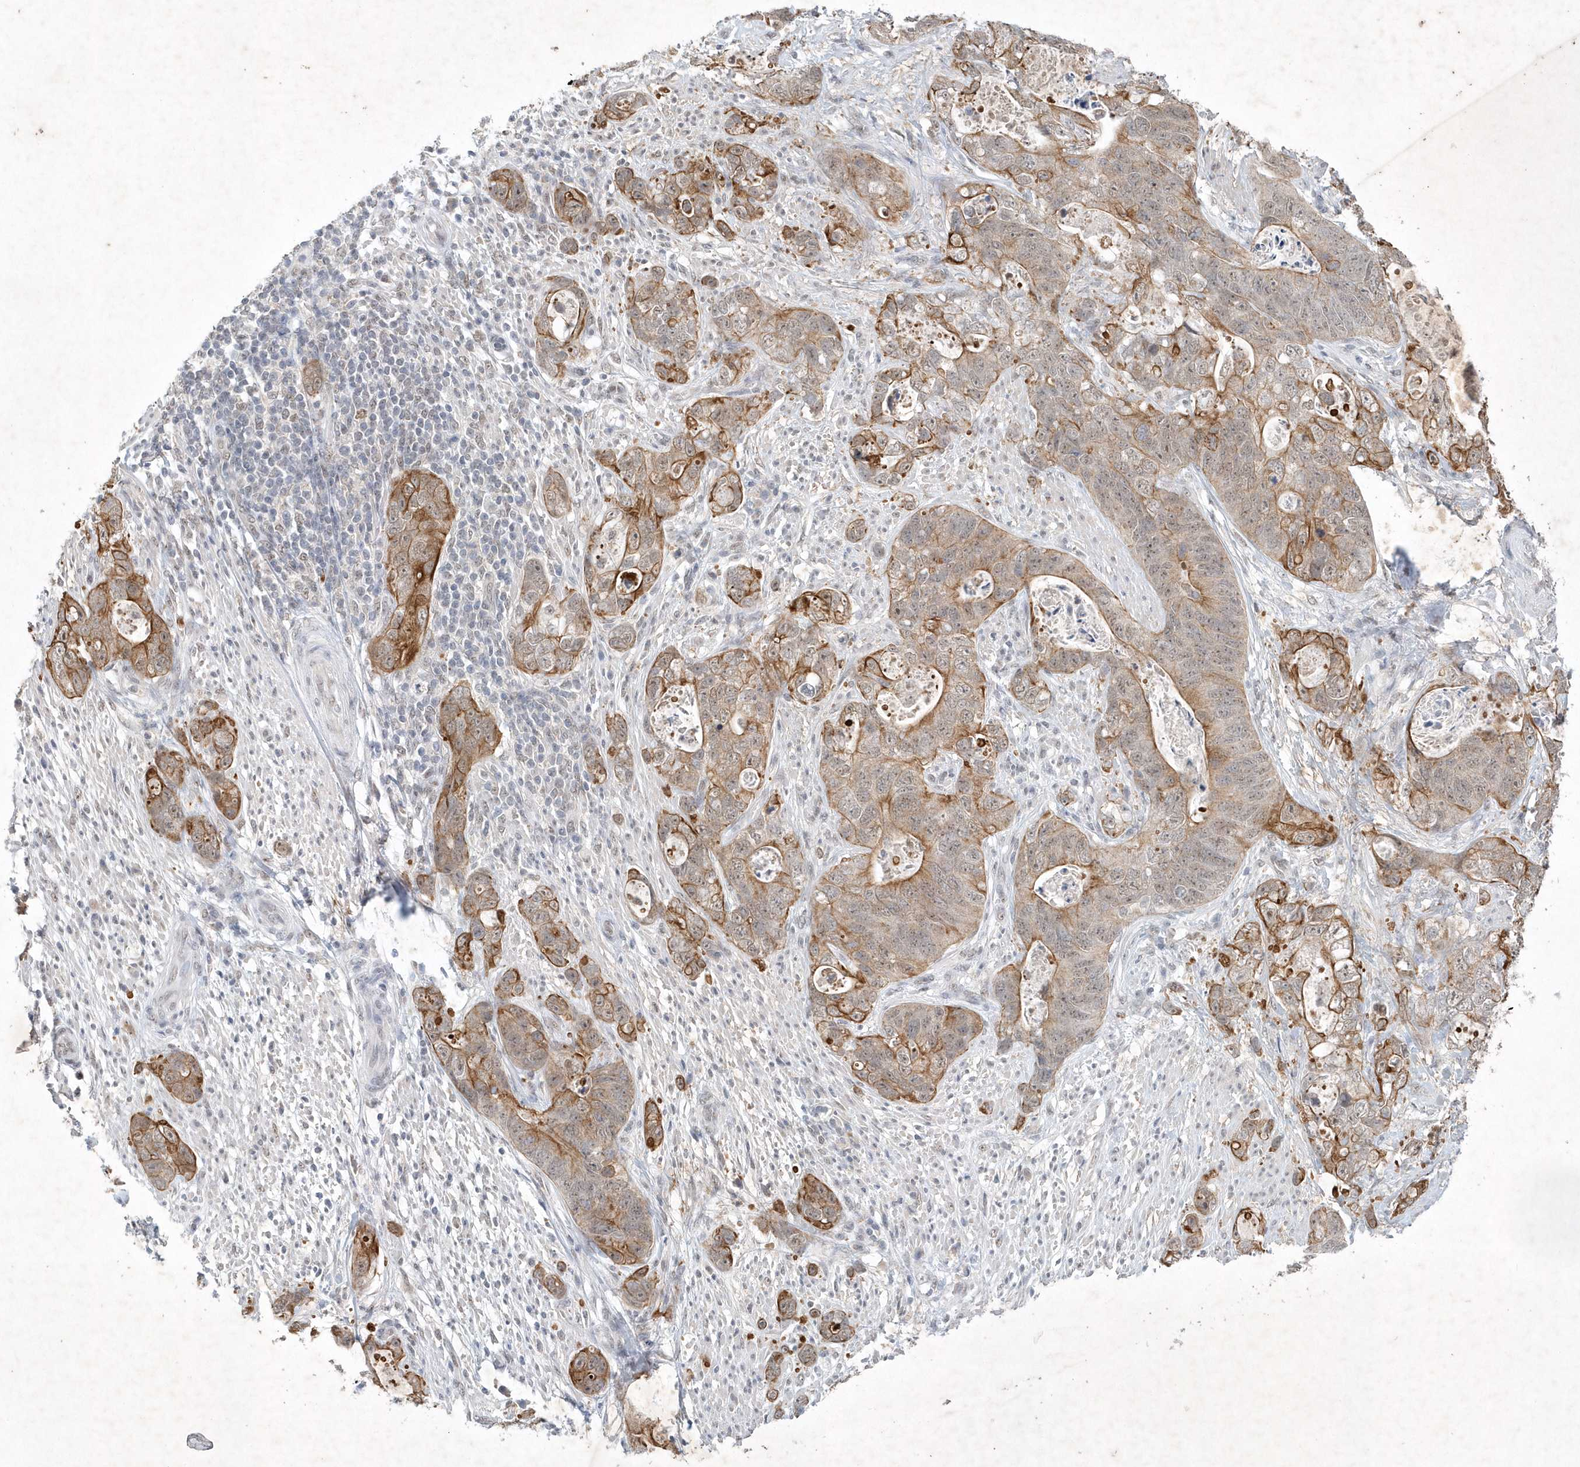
{"staining": {"intensity": "moderate", "quantity": ">75%", "location": "cytoplasmic/membranous"}, "tissue": "stomach cancer", "cell_type": "Tumor cells", "image_type": "cancer", "snomed": [{"axis": "morphology", "description": "Adenocarcinoma, NOS"}, {"axis": "topography", "description": "Stomach"}], "caption": "Stomach cancer (adenocarcinoma) was stained to show a protein in brown. There is medium levels of moderate cytoplasmic/membranous staining in approximately >75% of tumor cells.", "gene": "ZBTB9", "patient": {"sex": "female", "age": 89}}